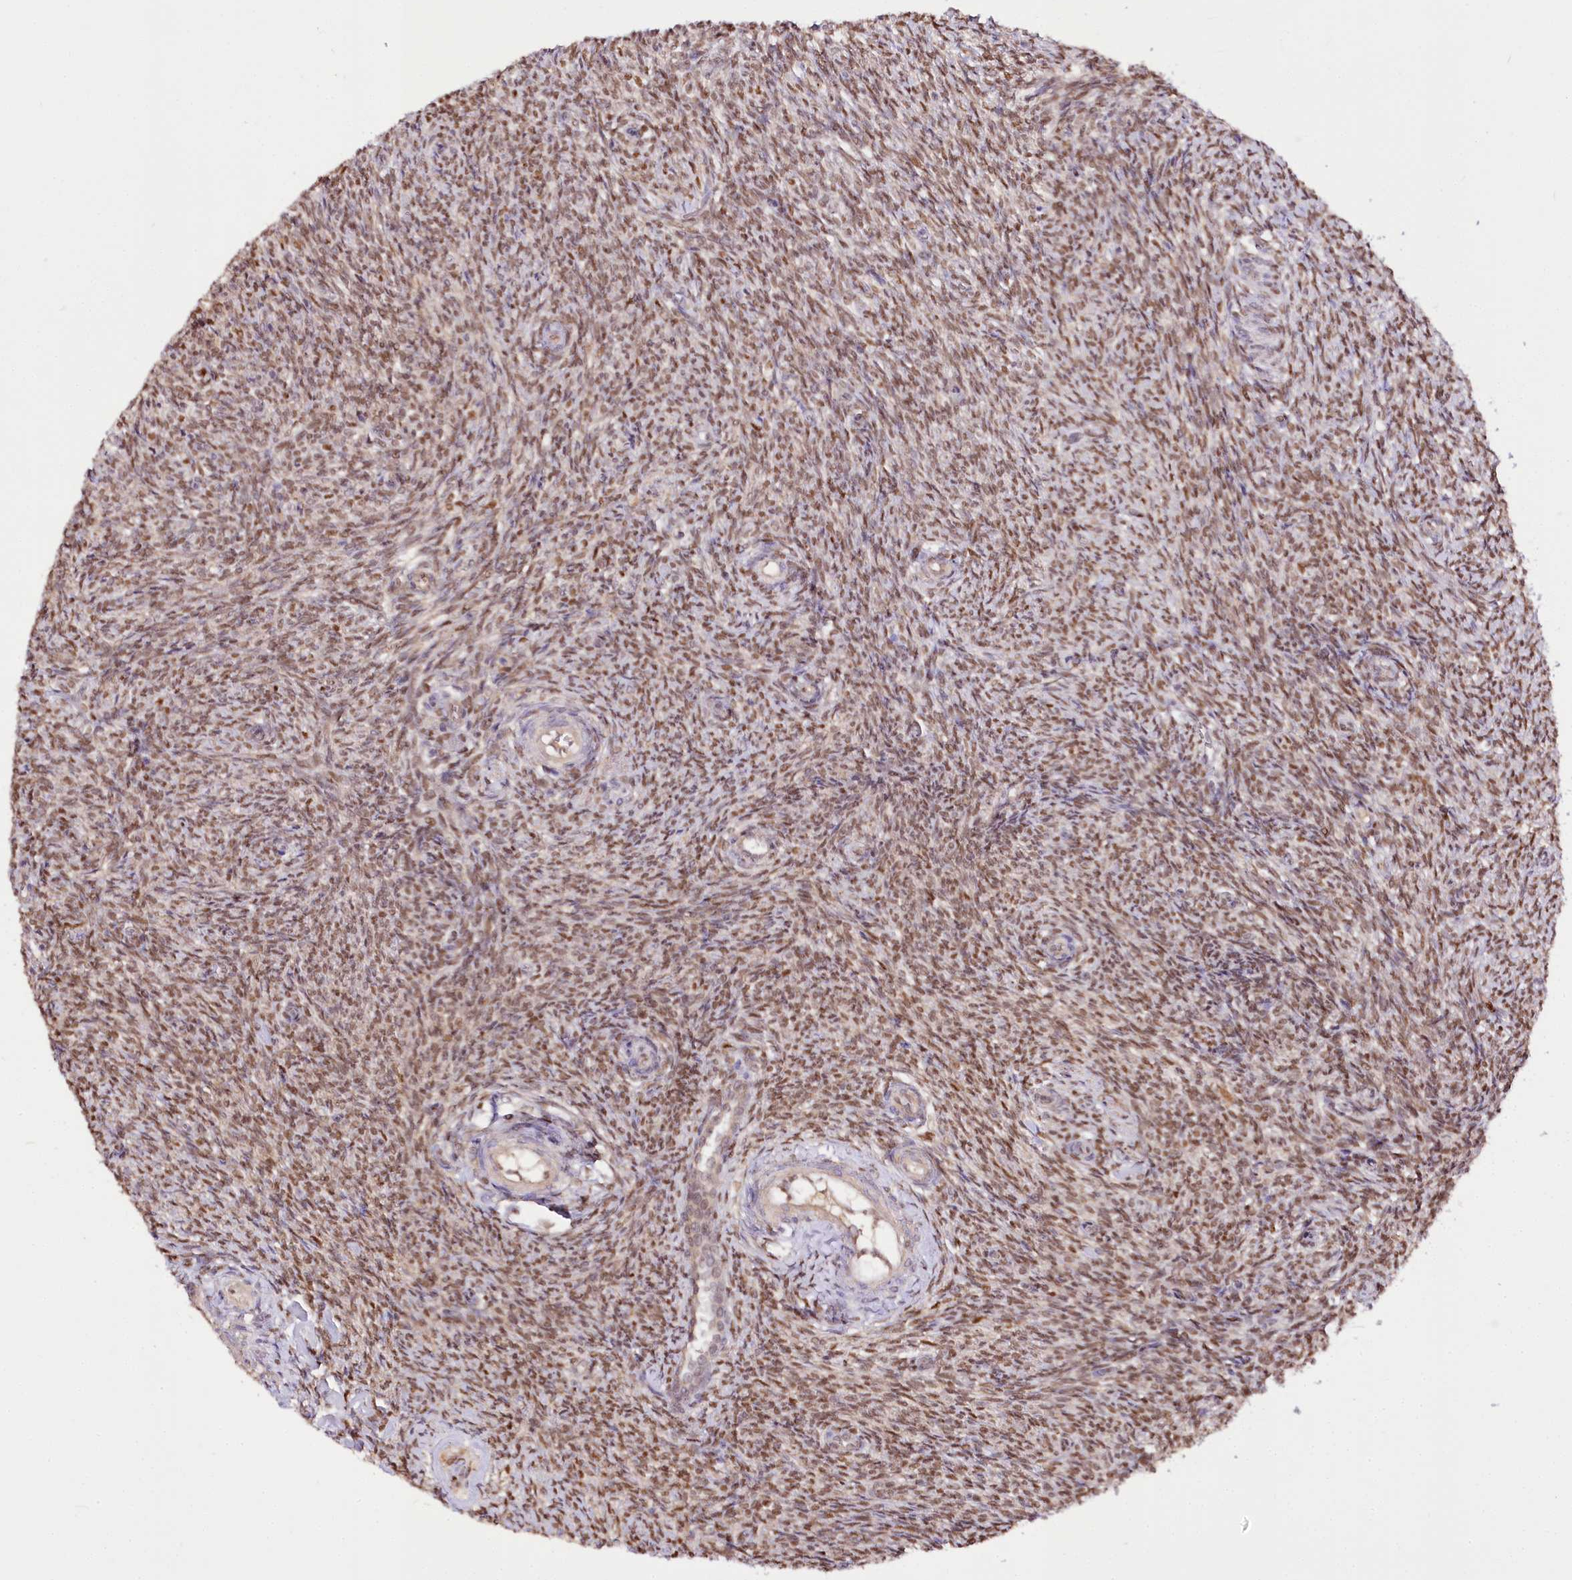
{"staining": {"intensity": "moderate", "quantity": ">75%", "location": "nuclear"}, "tissue": "ovary", "cell_type": "Ovarian stroma cells", "image_type": "normal", "snomed": [{"axis": "morphology", "description": "Normal tissue, NOS"}, {"axis": "topography", "description": "Ovary"}], "caption": "Ovarian stroma cells show medium levels of moderate nuclear expression in approximately >75% of cells in benign ovary. (IHC, brightfield microscopy, high magnification).", "gene": "GNL3L", "patient": {"sex": "female", "age": 44}}